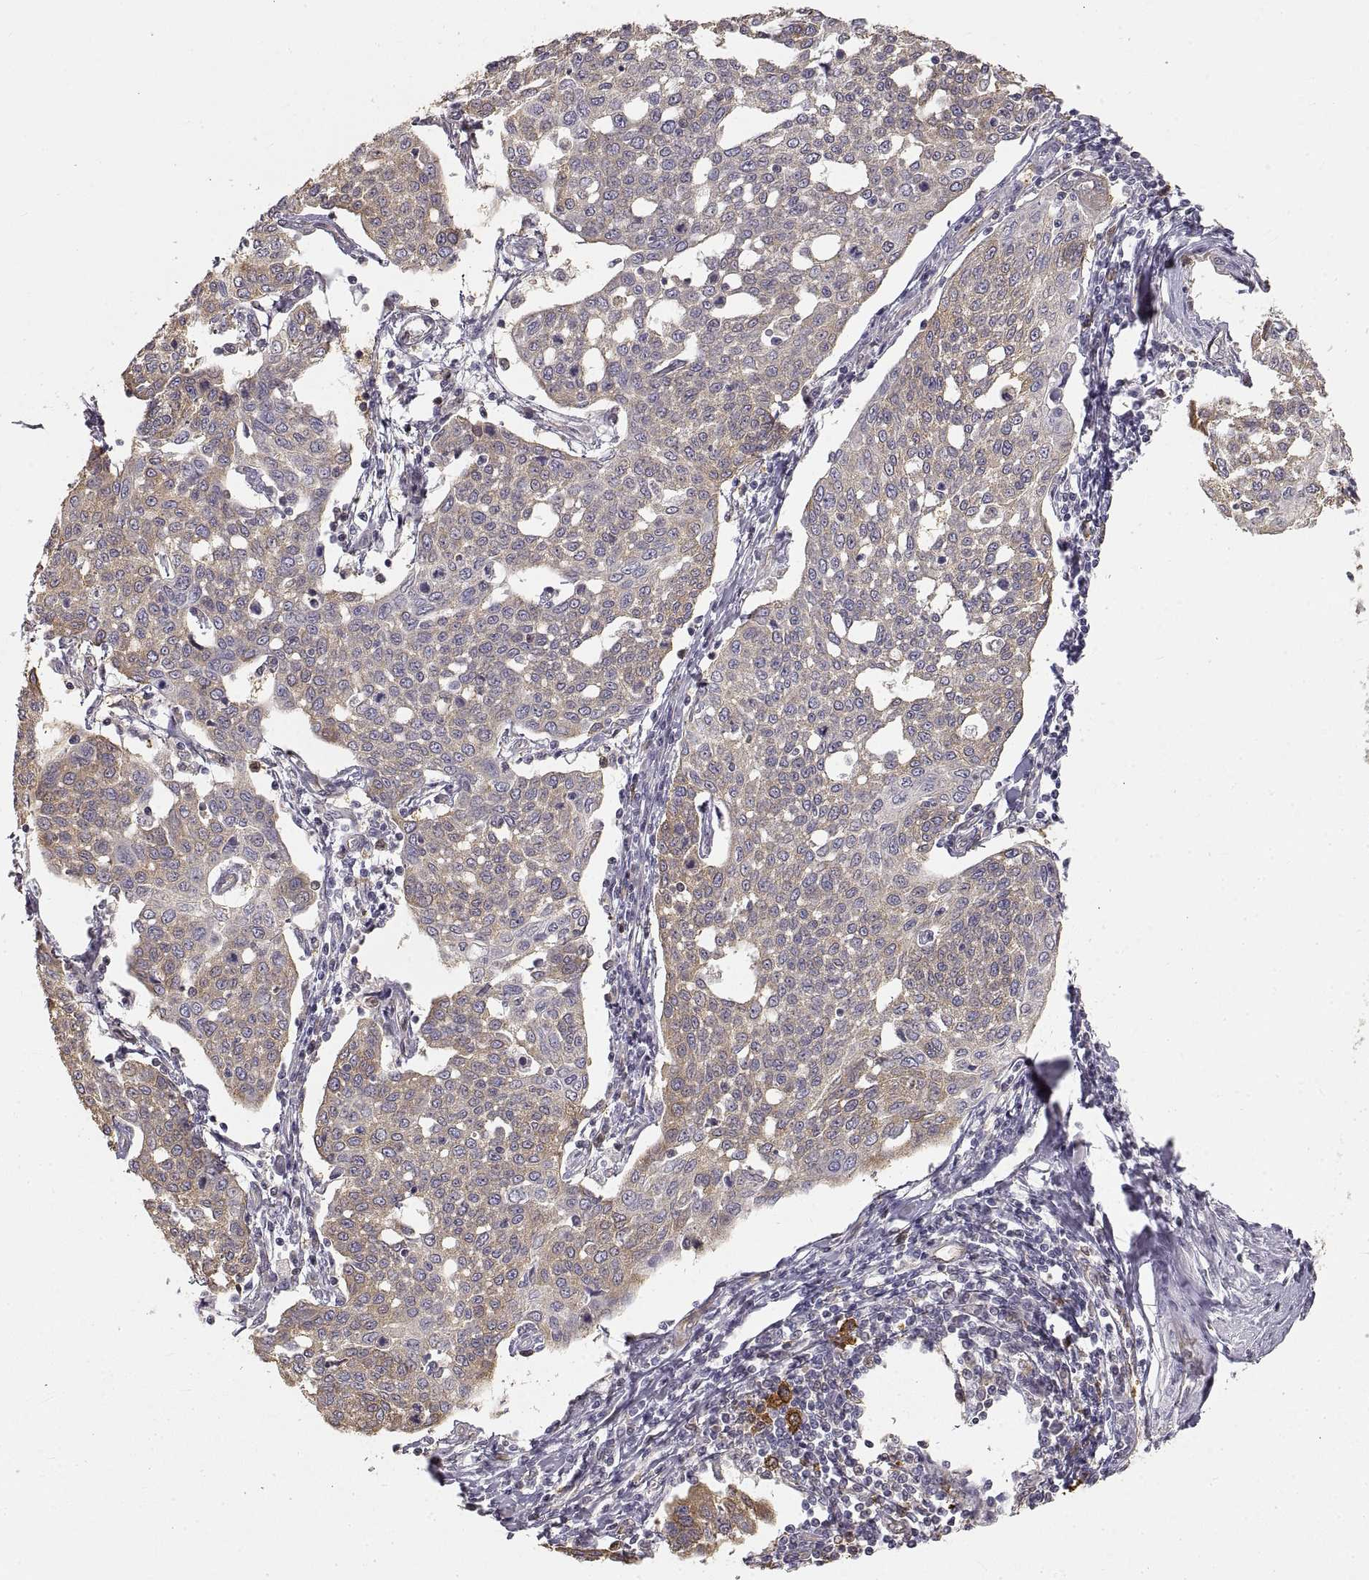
{"staining": {"intensity": "moderate", "quantity": "<25%", "location": "cytoplasmic/membranous"}, "tissue": "cervical cancer", "cell_type": "Tumor cells", "image_type": "cancer", "snomed": [{"axis": "morphology", "description": "Squamous cell carcinoma, NOS"}, {"axis": "topography", "description": "Cervix"}], "caption": "Immunohistochemistry histopathology image of neoplastic tissue: human cervical squamous cell carcinoma stained using immunohistochemistry (IHC) demonstrates low levels of moderate protein expression localized specifically in the cytoplasmic/membranous of tumor cells, appearing as a cytoplasmic/membranous brown color.", "gene": "HSP90AB1", "patient": {"sex": "female", "age": 34}}